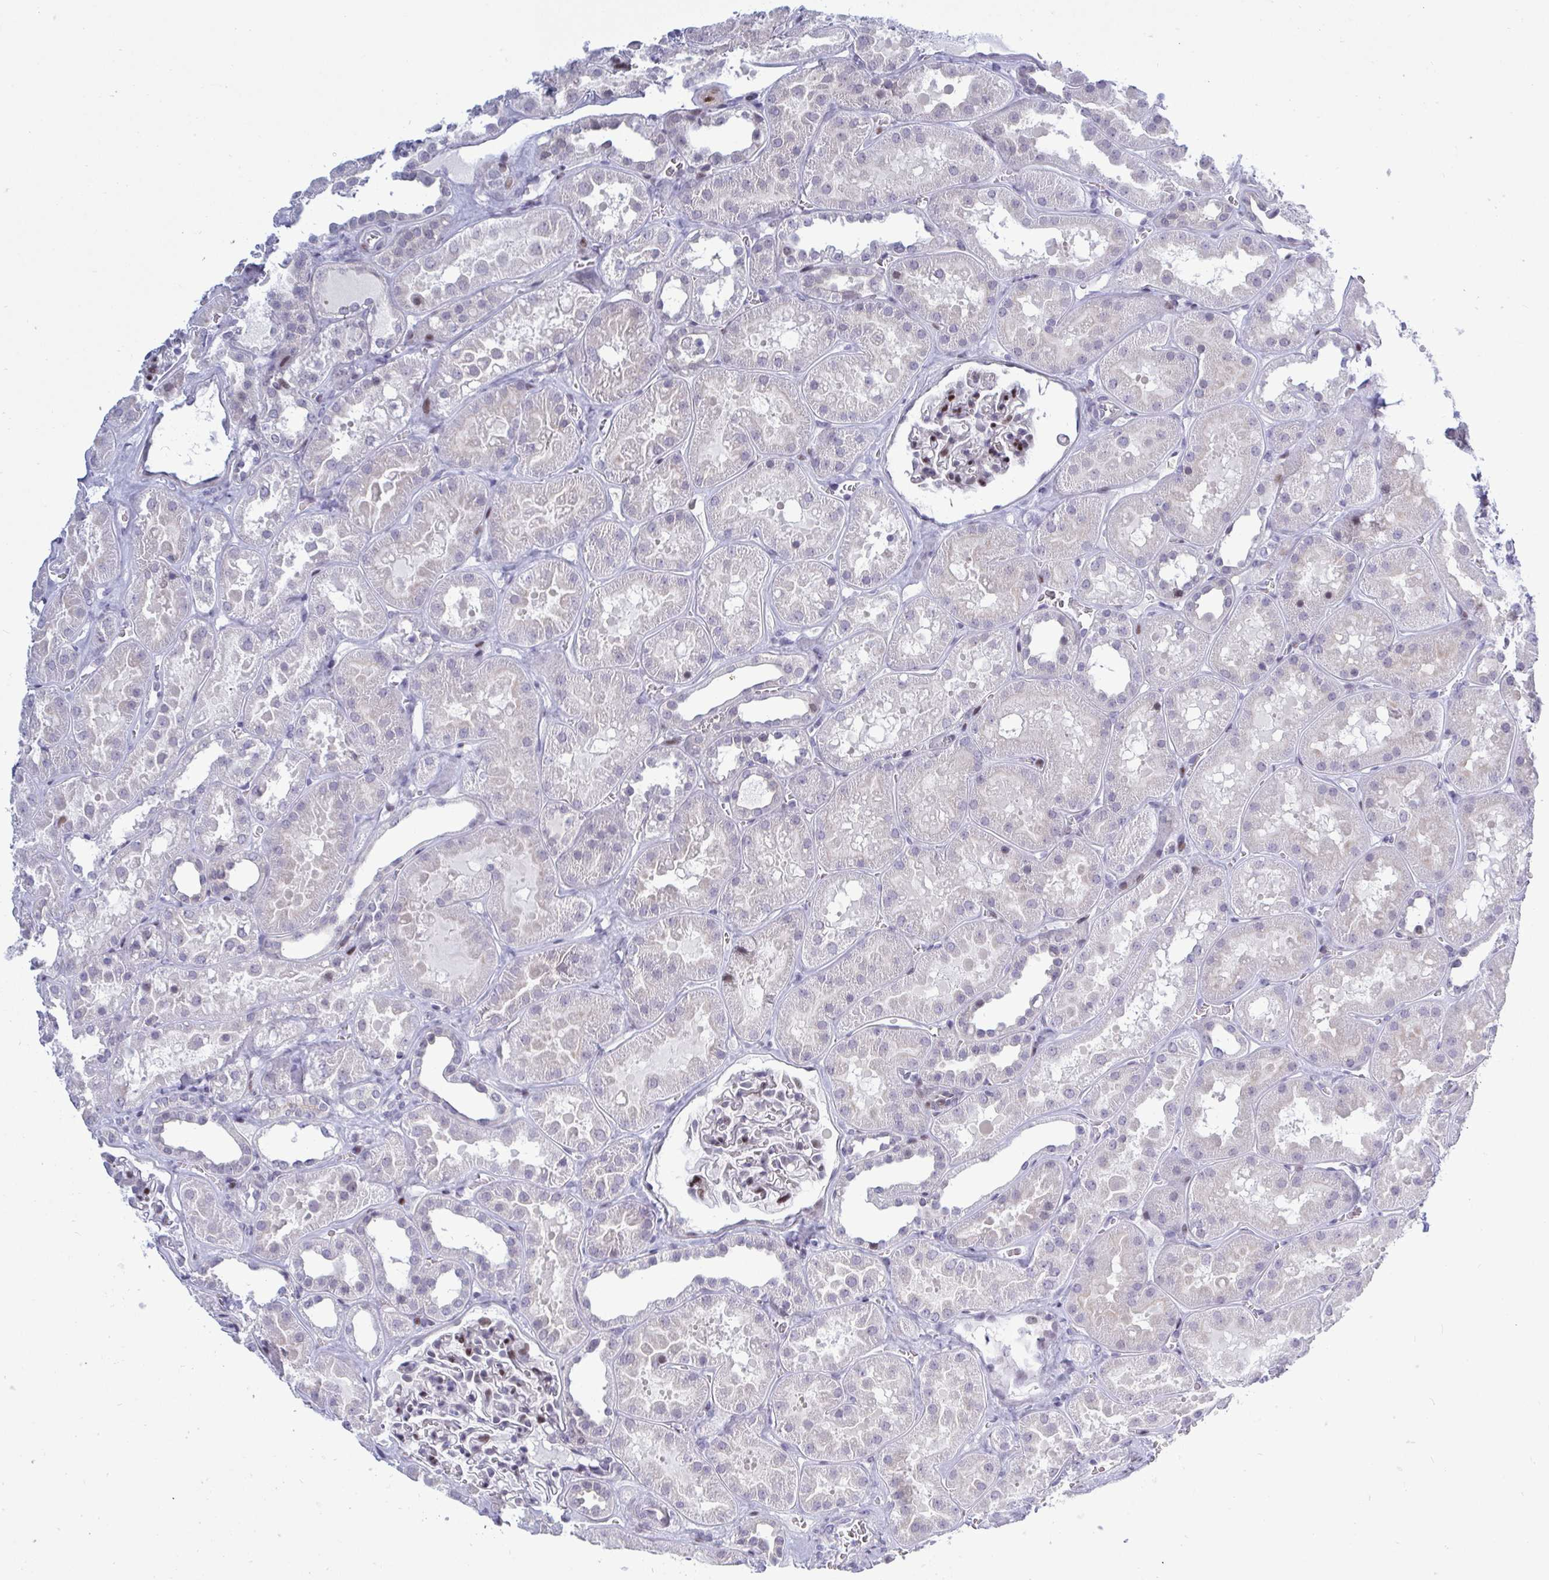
{"staining": {"intensity": "moderate", "quantity": "25%-75%", "location": "nuclear"}, "tissue": "kidney", "cell_type": "Cells in glomeruli", "image_type": "normal", "snomed": [{"axis": "morphology", "description": "Normal tissue, NOS"}, {"axis": "topography", "description": "Kidney"}], "caption": "IHC micrograph of benign kidney: kidney stained using immunohistochemistry displays medium levels of moderate protein expression localized specifically in the nuclear of cells in glomeruli, appearing as a nuclear brown color.", "gene": "TAB1", "patient": {"sex": "female", "age": 41}}